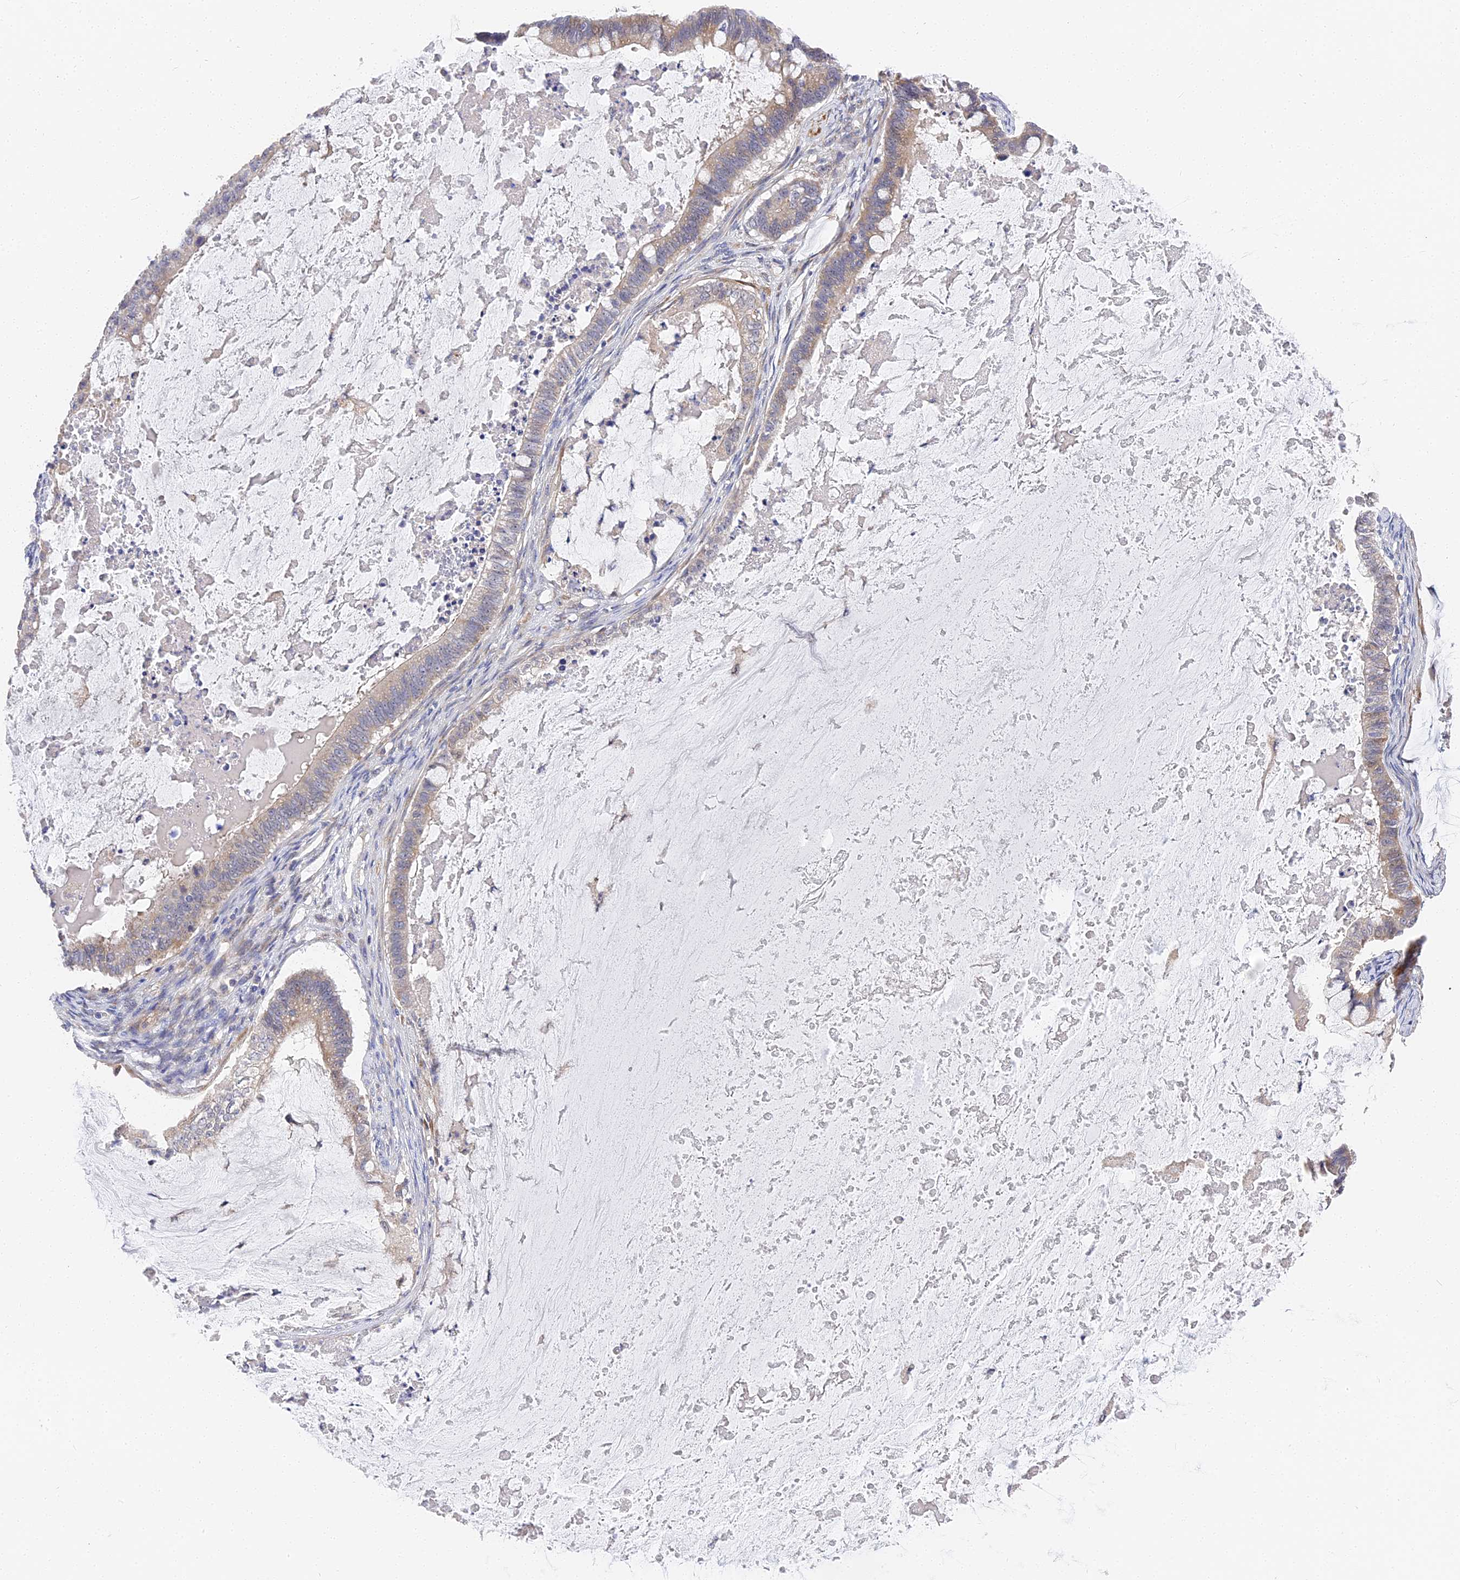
{"staining": {"intensity": "weak", "quantity": "<25%", "location": "cytoplasmic/membranous"}, "tissue": "ovarian cancer", "cell_type": "Tumor cells", "image_type": "cancer", "snomed": [{"axis": "morphology", "description": "Cystadenocarcinoma, mucinous, NOS"}, {"axis": "topography", "description": "Ovary"}], "caption": "Micrograph shows no protein positivity in tumor cells of ovarian cancer tissue.", "gene": "CCDC113", "patient": {"sex": "female", "age": 61}}